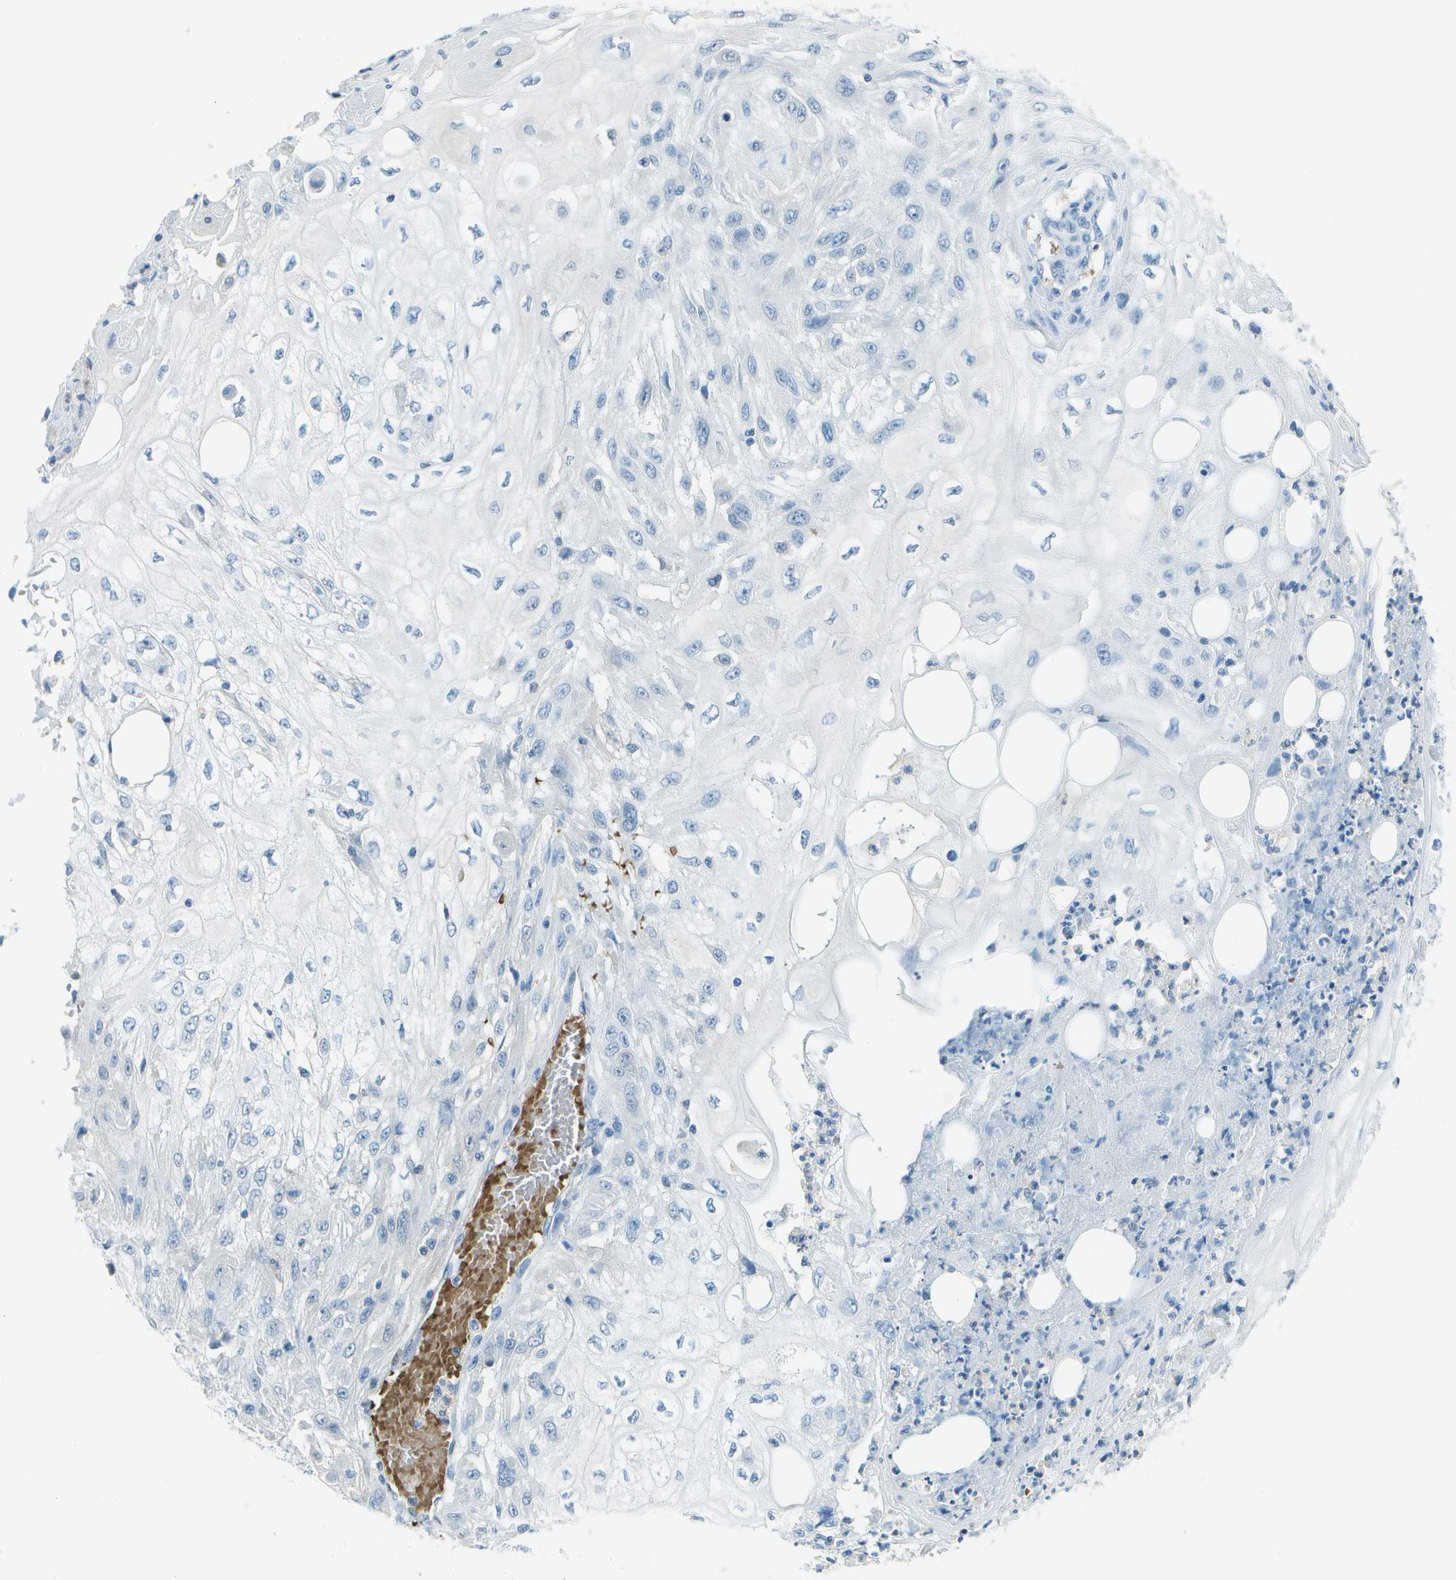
{"staining": {"intensity": "negative", "quantity": "none", "location": "none"}, "tissue": "skin cancer", "cell_type": "Tumor cells", "image_type": "cancer", "snomed": [{"axis": "morphology", "description": "Squamous cell carcinoma, NOS"}, {"axis": "topography", "description": "Skin"}], "caption": "DAB immunohistochemical staining of human skin cancer (squamous cell carcinoma) demonstrates no significant expression in tumor cells. Brightfield microscopy of immunohistochemistry stained with DAB (3,3'-diaminobenzidine) (brown) and hematoxylin (blue), captured at high magnification.", "gene": "ASL", "patient": {"sex": "male", "age": 75}}